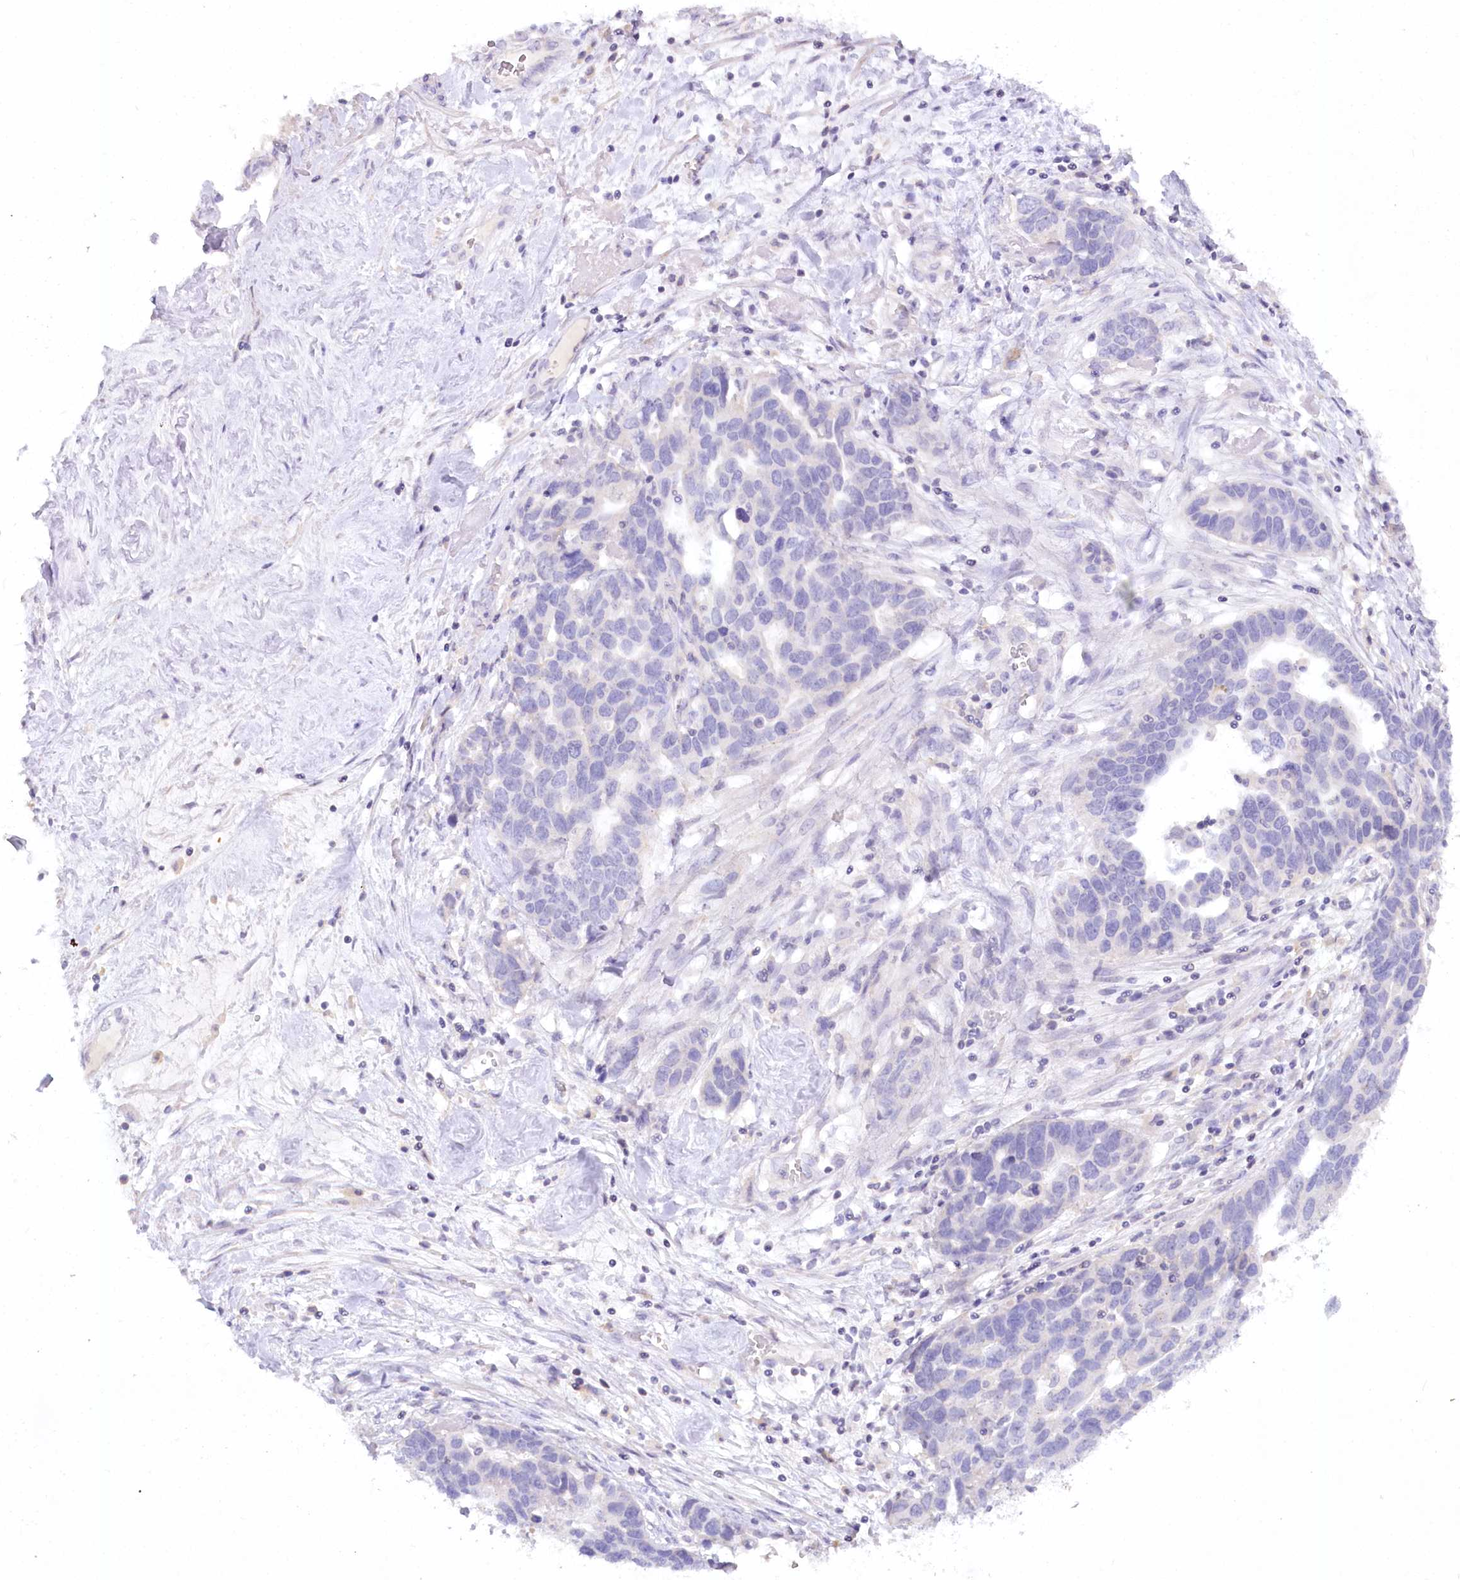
{"staining": {"intensity": "negative", "quantity": "none", "location": "none"}, "tissue": "ovarian cancer", "cell_type": "Tumor cells", "image_type": "cancer", "snomed": [{"axis": "morphology", "description": "Cystadenocarcinoma, serous, NOS"}, {"axis": "topography", "description": "Ovary"}], "caption": "This is an immunohistochemistry (IHC) micrograph of human serous cystadenocarcinoma (ovarian). There is no expression in tumor cells.", "gene": "MYOZ1", "patient": {"sex": "female", "age": 54}}